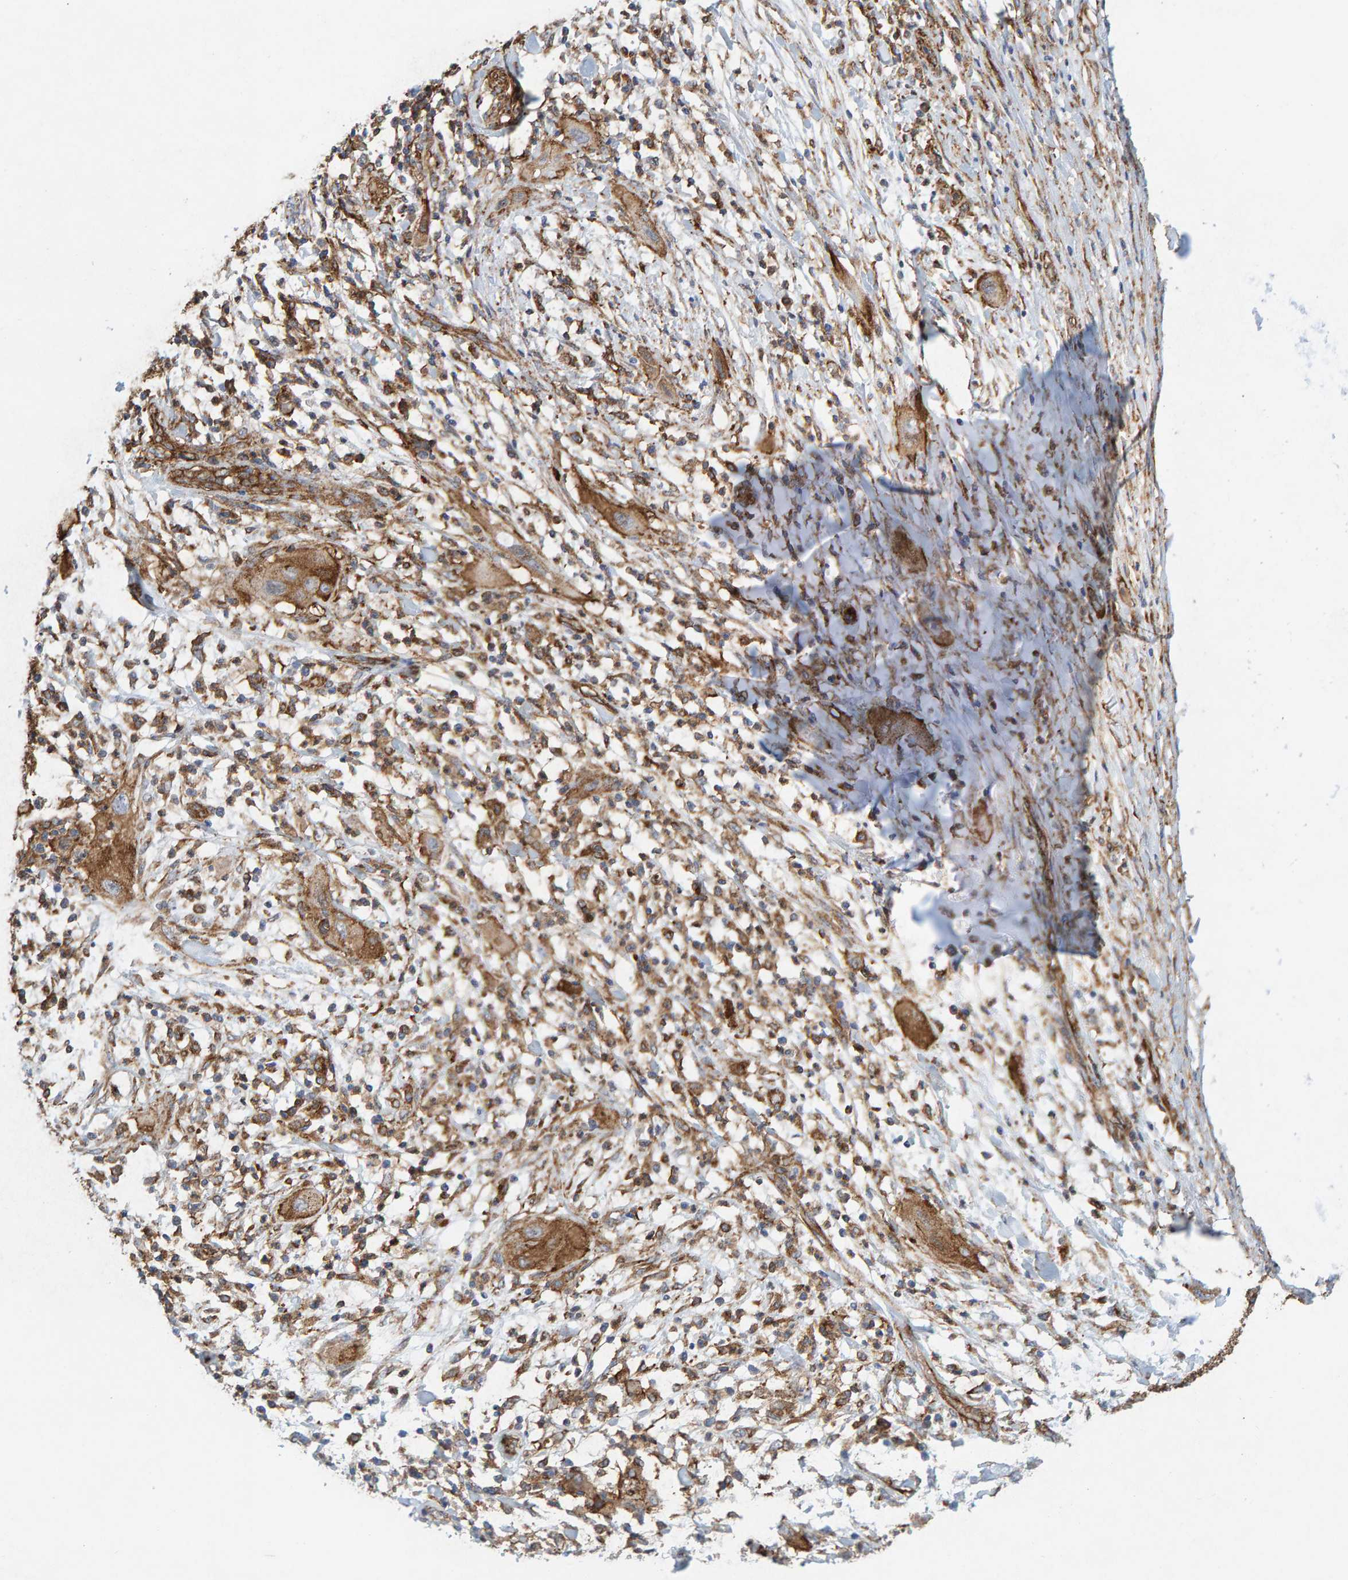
{"staining": {"intensity": "moderate", "quantity": ">75%", "location": "cytoplasmic/membranous"}, "tissue": "lung cancer", "cell_type": "Tumor cells", "image_type": "cancer", "snomed": [{"axis": "morphology", "description": "Squamous cell carcinoma, NOS"}, {"axis": "topography", "description": "Lung"}], "caption": "A micrograph of human squamous cell carcinoma (lung) stained for a protein shows moderate cytoplasmic/membranous brown staining in tumor cells.", "gene": "MVP", "patient": {"sex": "female", "age": 47}}